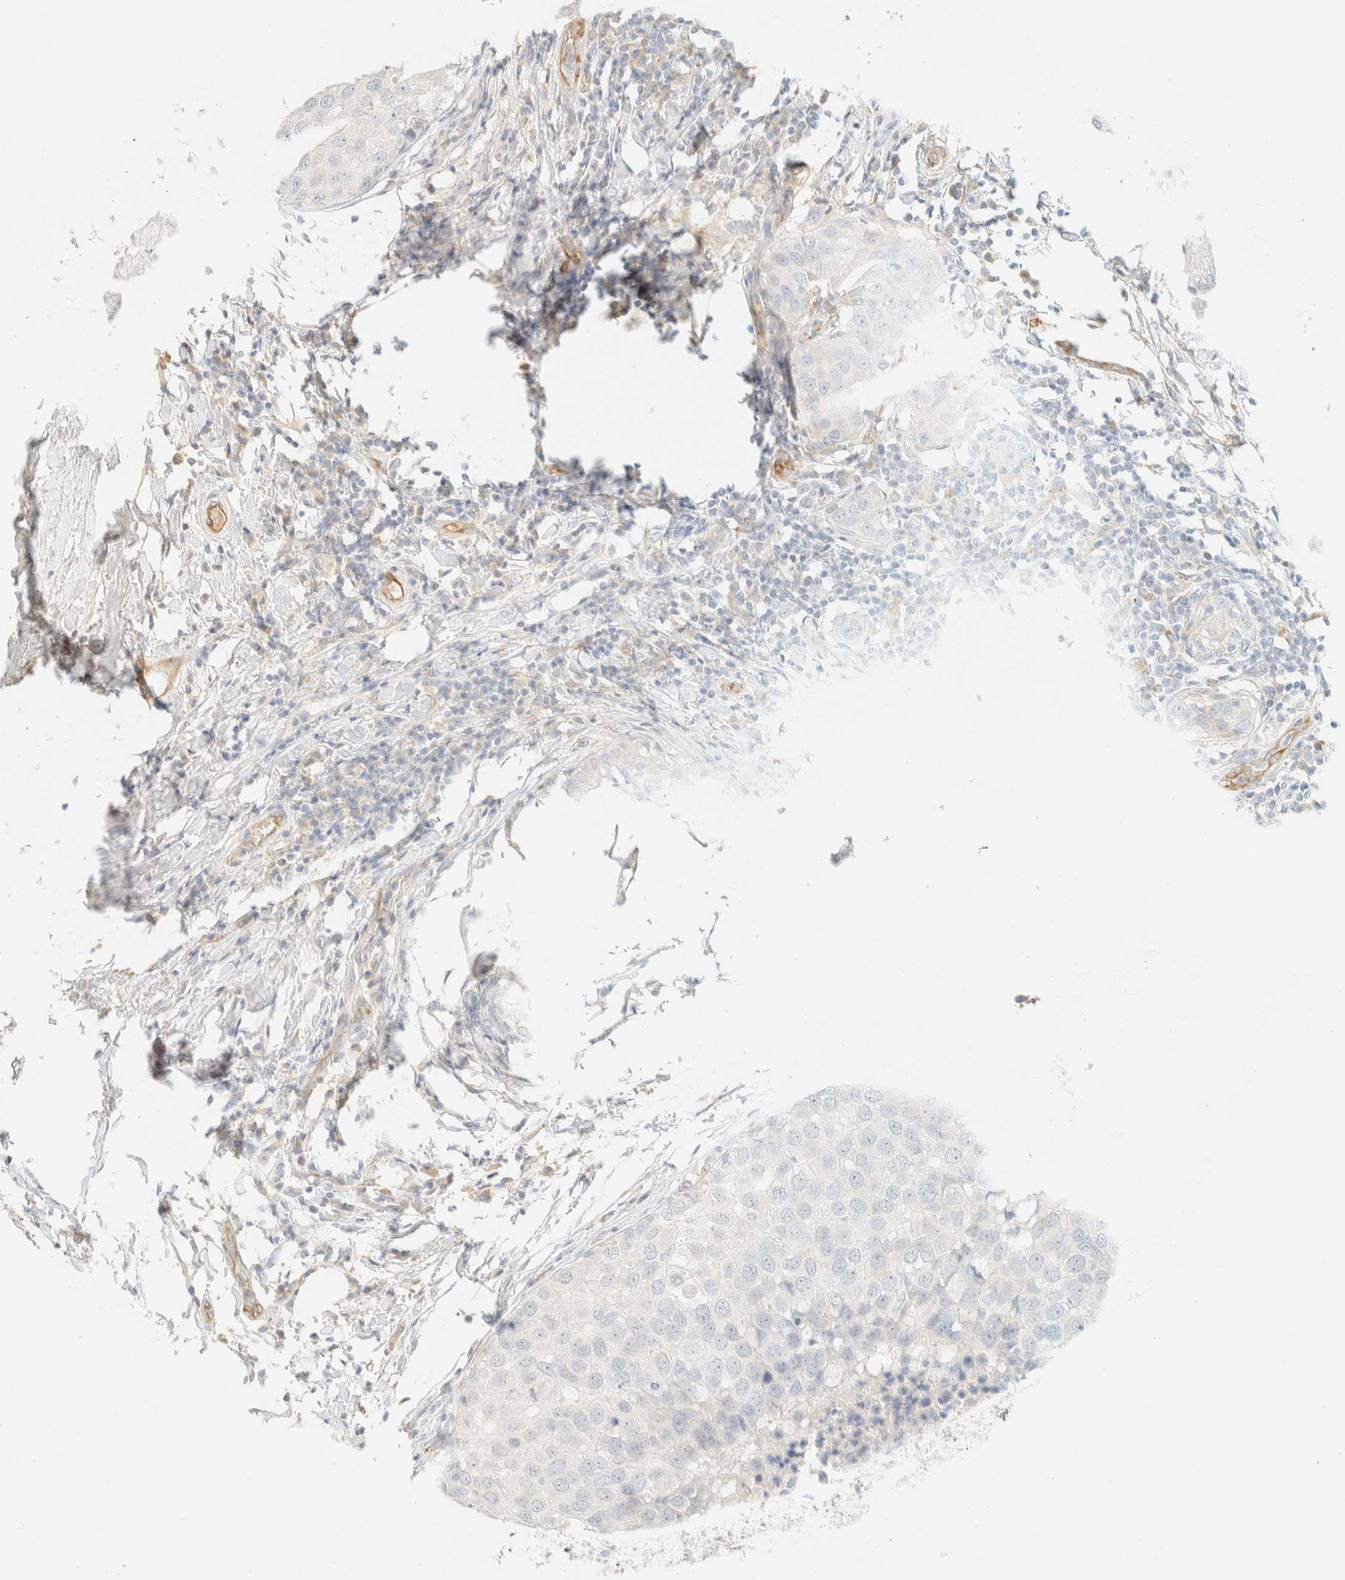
{"staining": {"intensity": "negative", "quantity": "none", "location": "none"}, "tissue": "breast cancer", "cell_type": "Tumor cells", "image_type": "cancer", "snomed": [{"axis": "morphology", "description": "Duct carcinoma"}, {"axis": "topography", "description": "Breast"}], "caption": "Image shows no protein positivity in tumor cells of breast intraductal carcinoma tissue.", "gene": "SPARCL1", "patient": {"sex": "female", "age": 27}}